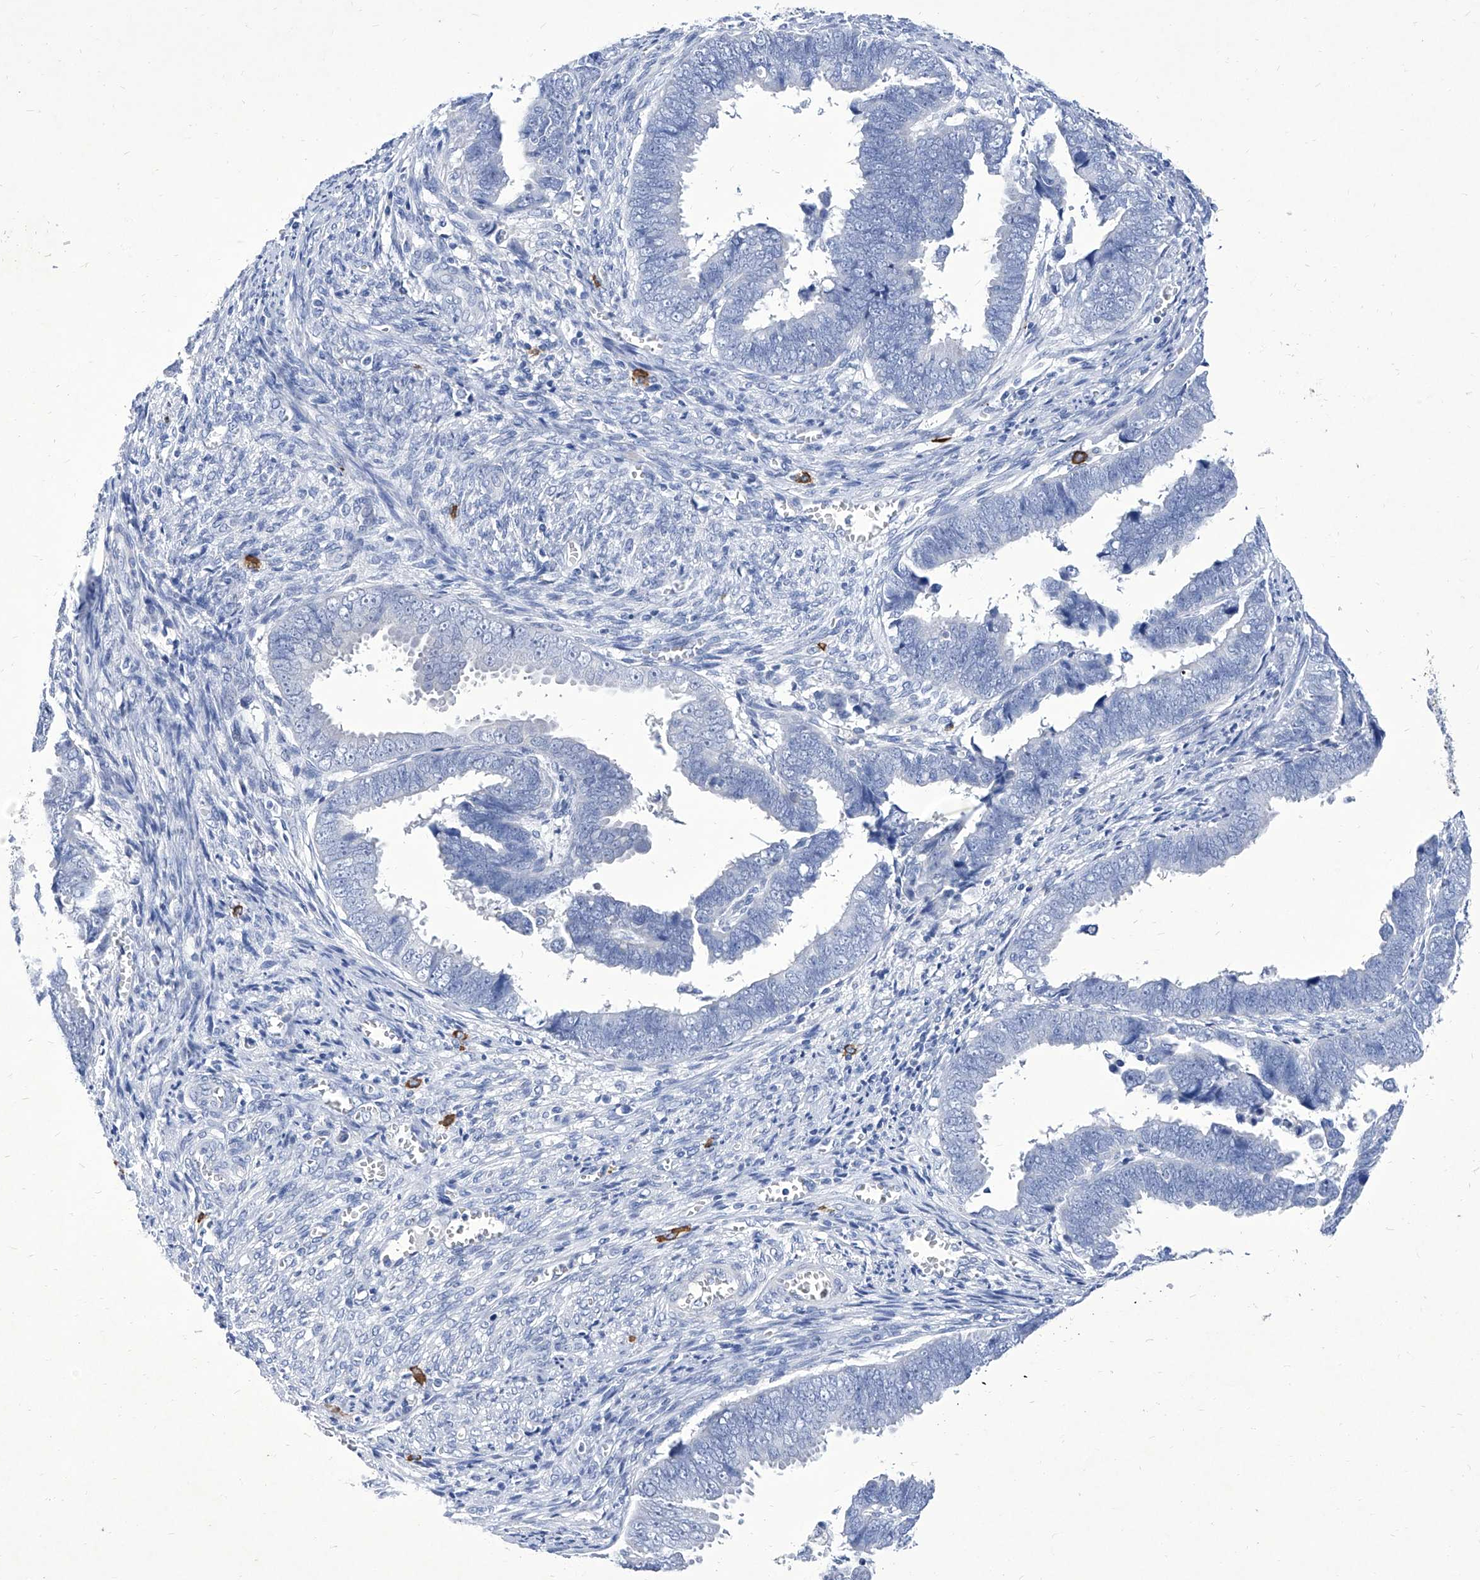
{"staining": {"intensity": "negative", "quantity": "none", "location": "none"}, "tissue": "endometrial cancer", "cell_type": "Tumor cells", "image_type": "cancer", "snomed": [{"axis": "morphology", "description": "Adenocarcinoma, NOS"}, {"axis": "topography", "description": "Endometrium"}], "caption": "This micrograph is of endometrial cancer stained with immunohistochemistry (IHC) to label a protein in brown with the nuclei are counter-stained blue. There is no staining in tumor cells. The staining is performed using DAB (3,3'-diaminobenzidine) brown chromogen with nuclei counter-stained in using hematoxylin.", "gene": "IFNL2", "patient": {"sex": "female", "age": 75}}